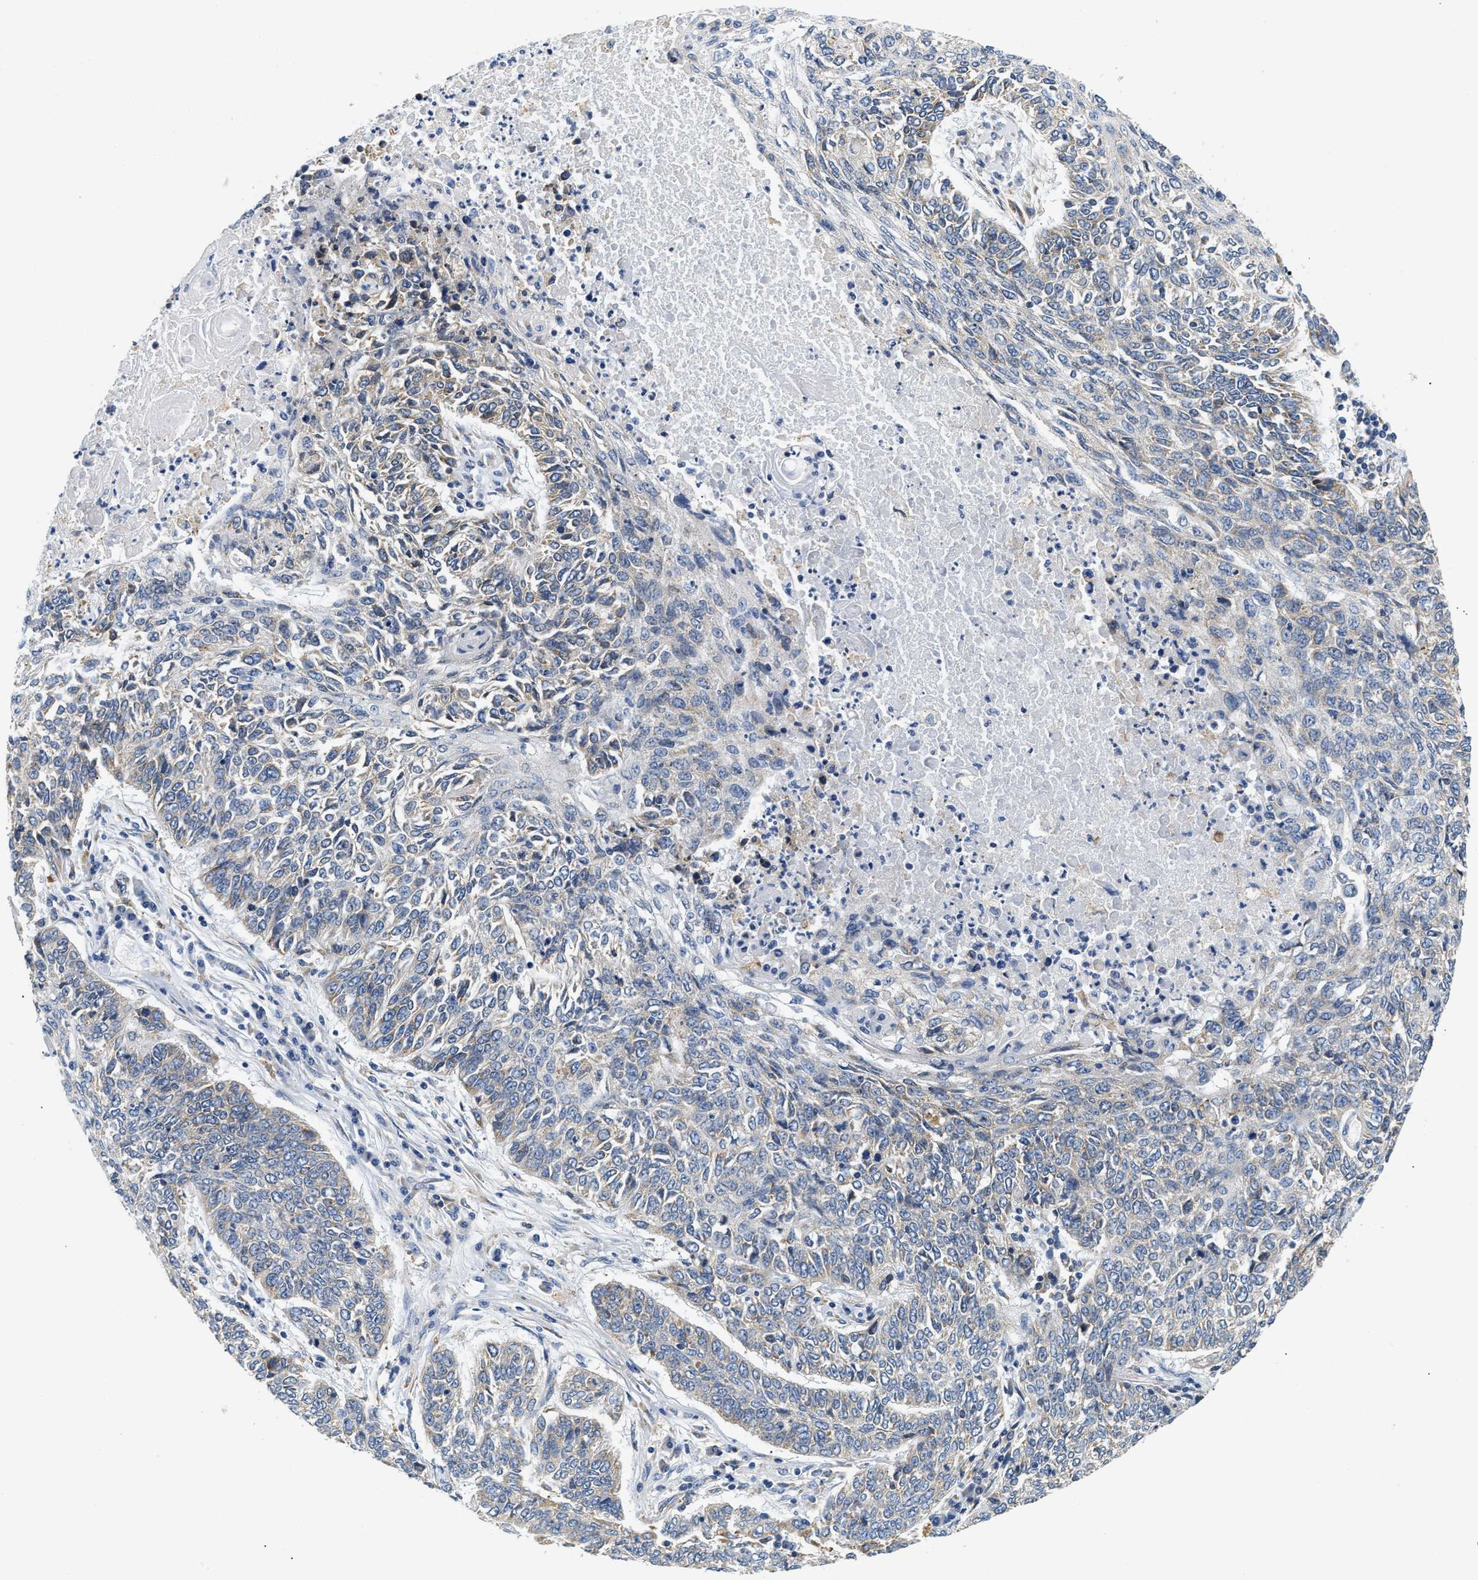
{"staining": {"intensity": "weak", "quantity": "<25%", "location": "cytoplasmic/membranous"}, "tissue": "lung cancer", "cell_type": "Tumor cells", "image_type": "cancer", "snomed": [{"axis": "morphology", "description": "Normal tissue, NOS"}, {"axis": "morphology", "description": "Squamous cell carcinoma, NOS"}, {"axis": "topography", "description": "Cartilage tissue"}, {"axis": "topography", "description": "Bronchus"}, {"axis": "topography", "description": "Lung"}], "caption": "An immunohistochemistry (IHC) photomicrograph of lung squamous cell carcinoma is shown. There is no staining in tumor cells of lung squamous cell carcinoma.", "gene": "HDHD3", "patient": {"sex": "female", "age": 49}}